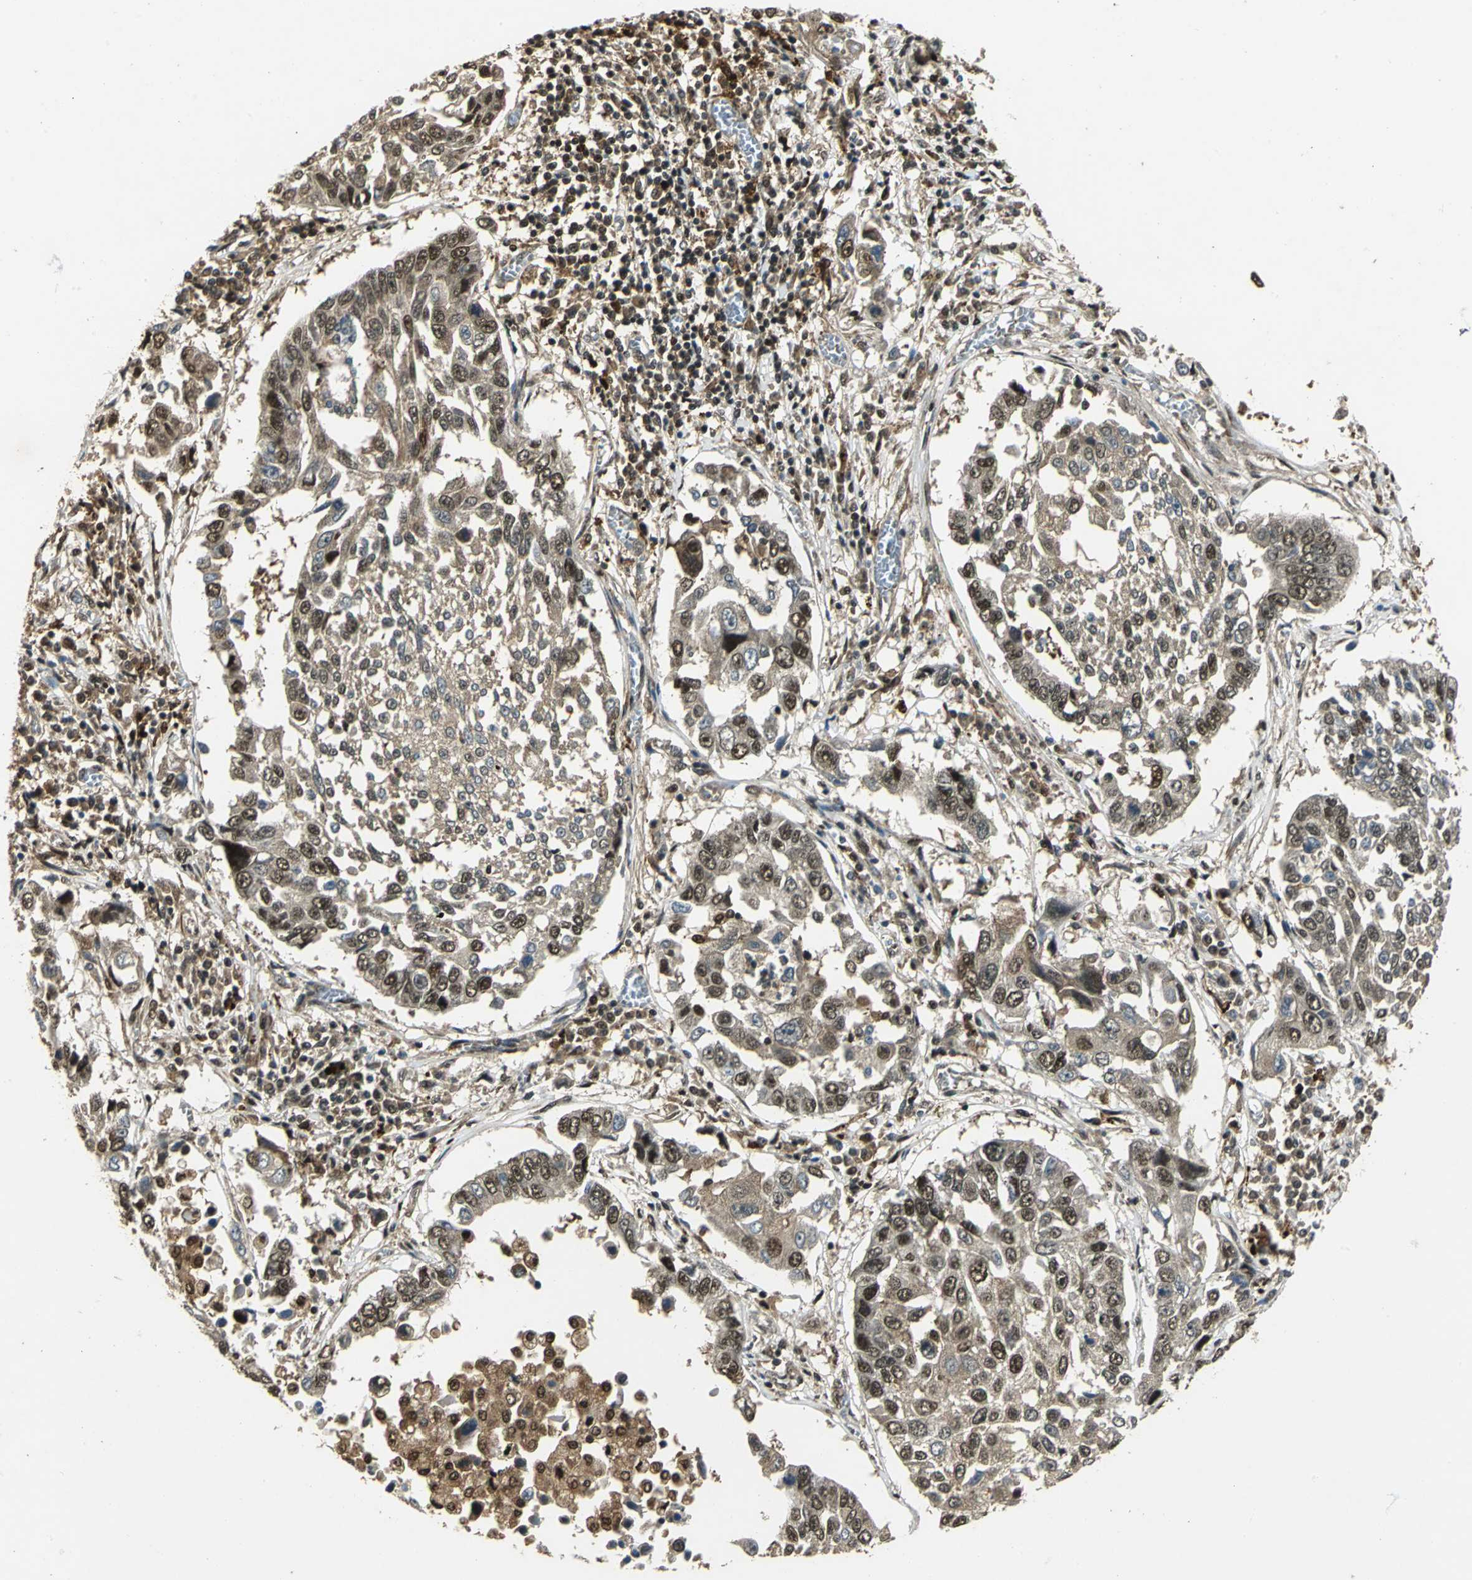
{"staining": {"intensity": "moderate", "quantity": ">75%", "location": "cytoplasmic/membranous,nuclear"}, "tissue": "lung cancer", "cell_type": "Tumor cells", "image_type": "cancer", "snomed": [{"axis": "morphology", "description": "Squamous cell carcinoma, NOS"}, {"axis": "topography", "description": "Lung"}], "caption": "Tumor cells exhibit medium levels of moderate cytoplasmic/membranous and nuclear positivity in approximately >75% of cells in lung squamous cell carcinoma.", "gene": "PPP1R13L", "patient": {"sex": "male", "age": 71}}